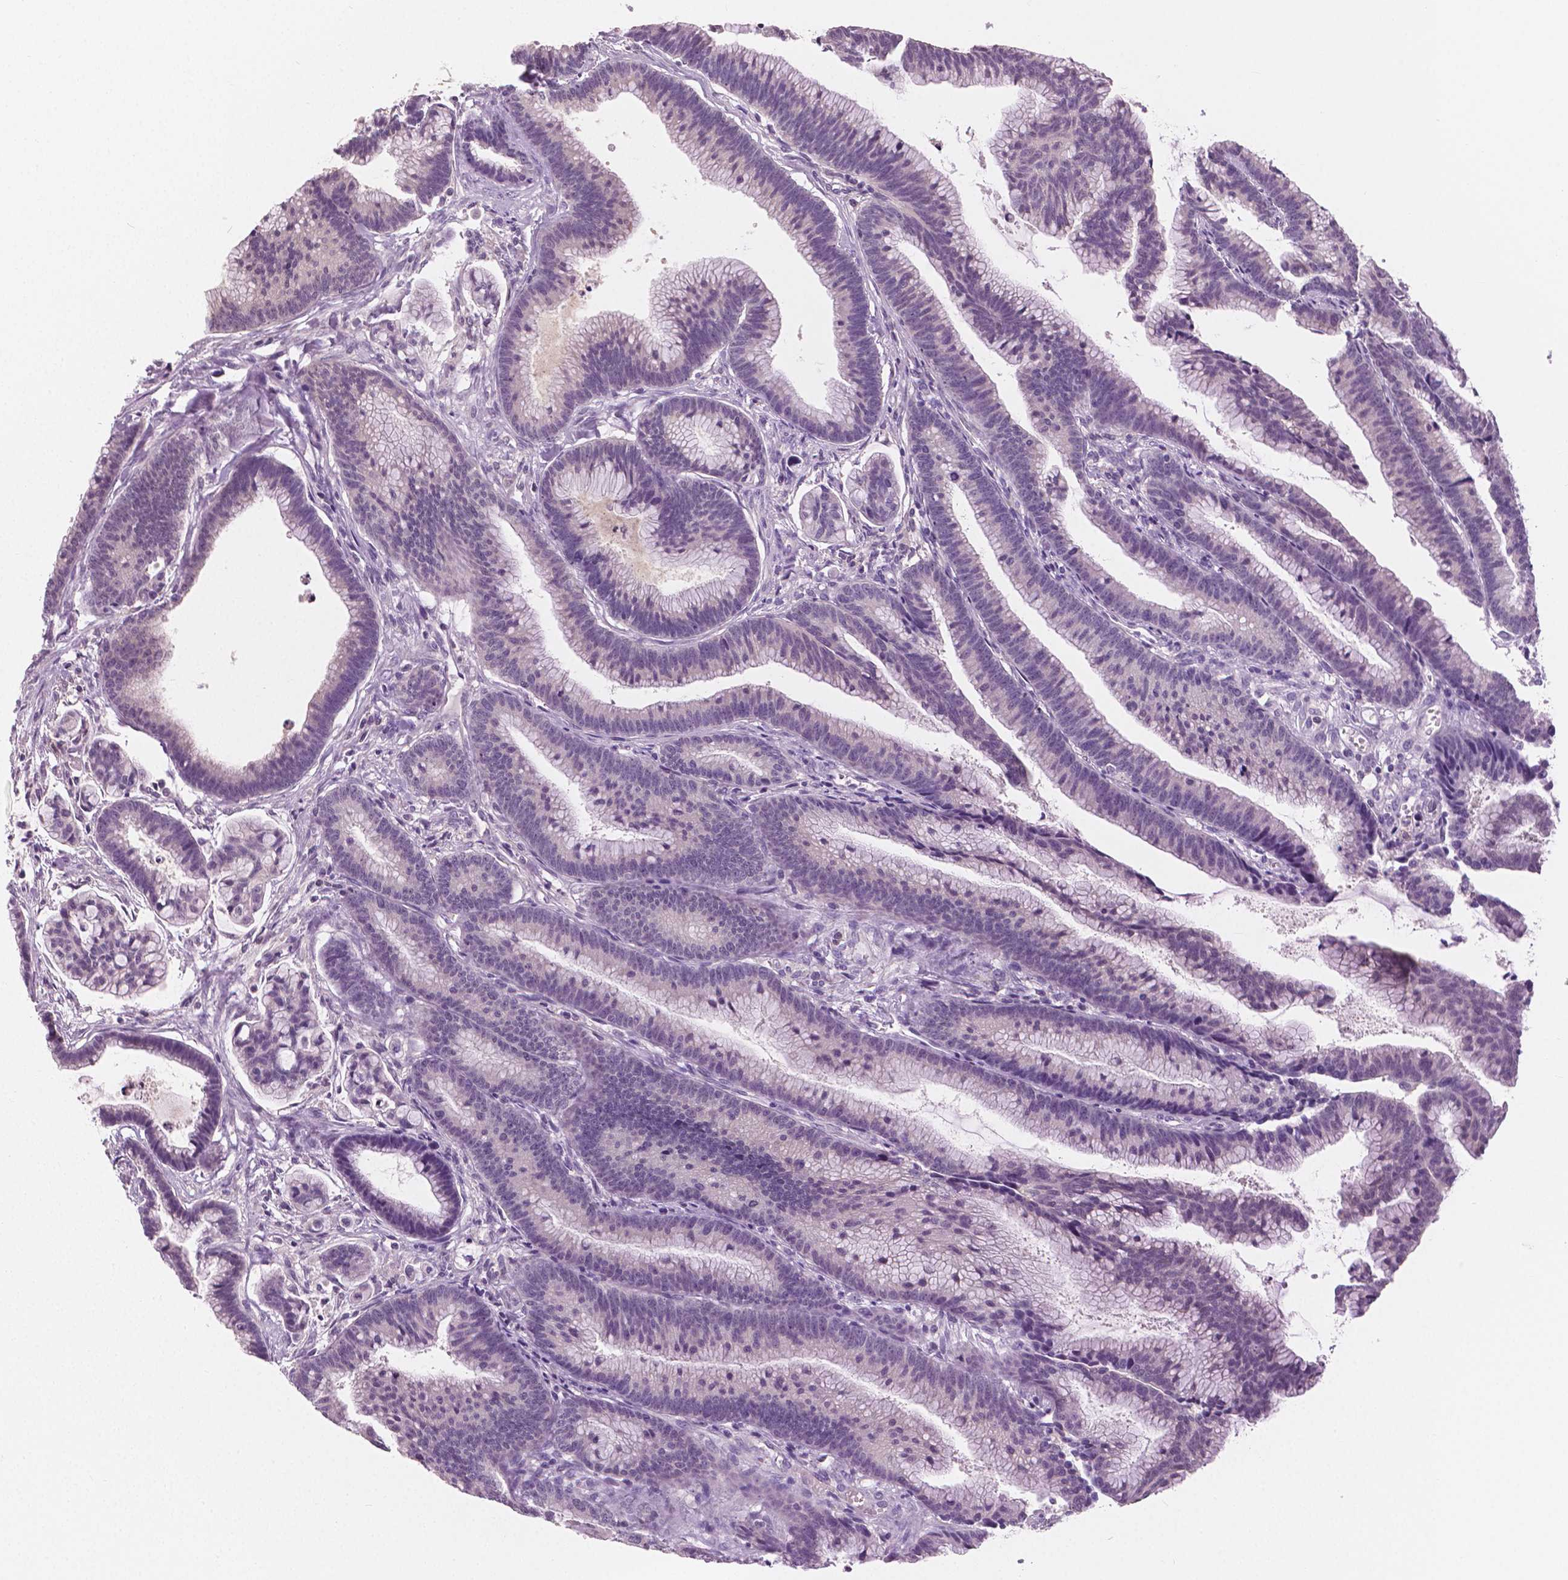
{"staining": {"intensity": "negative", "quantity": "none", "location": "none"}, "tissue": "colorectal cancer", "cell_type": "Tumor cells", "image_type": "cancer", "snomed": [{"axis": "morphology", "description": "Adenocarcinoma, NOS"}, {"axis": "topography", "description": "Colon"}], "caption": "Tumor cells show no significant protein positivity in colorectal adenocarcinoma.", "gene": "GALM", "patient": {"sex": "female", "age": 78}}